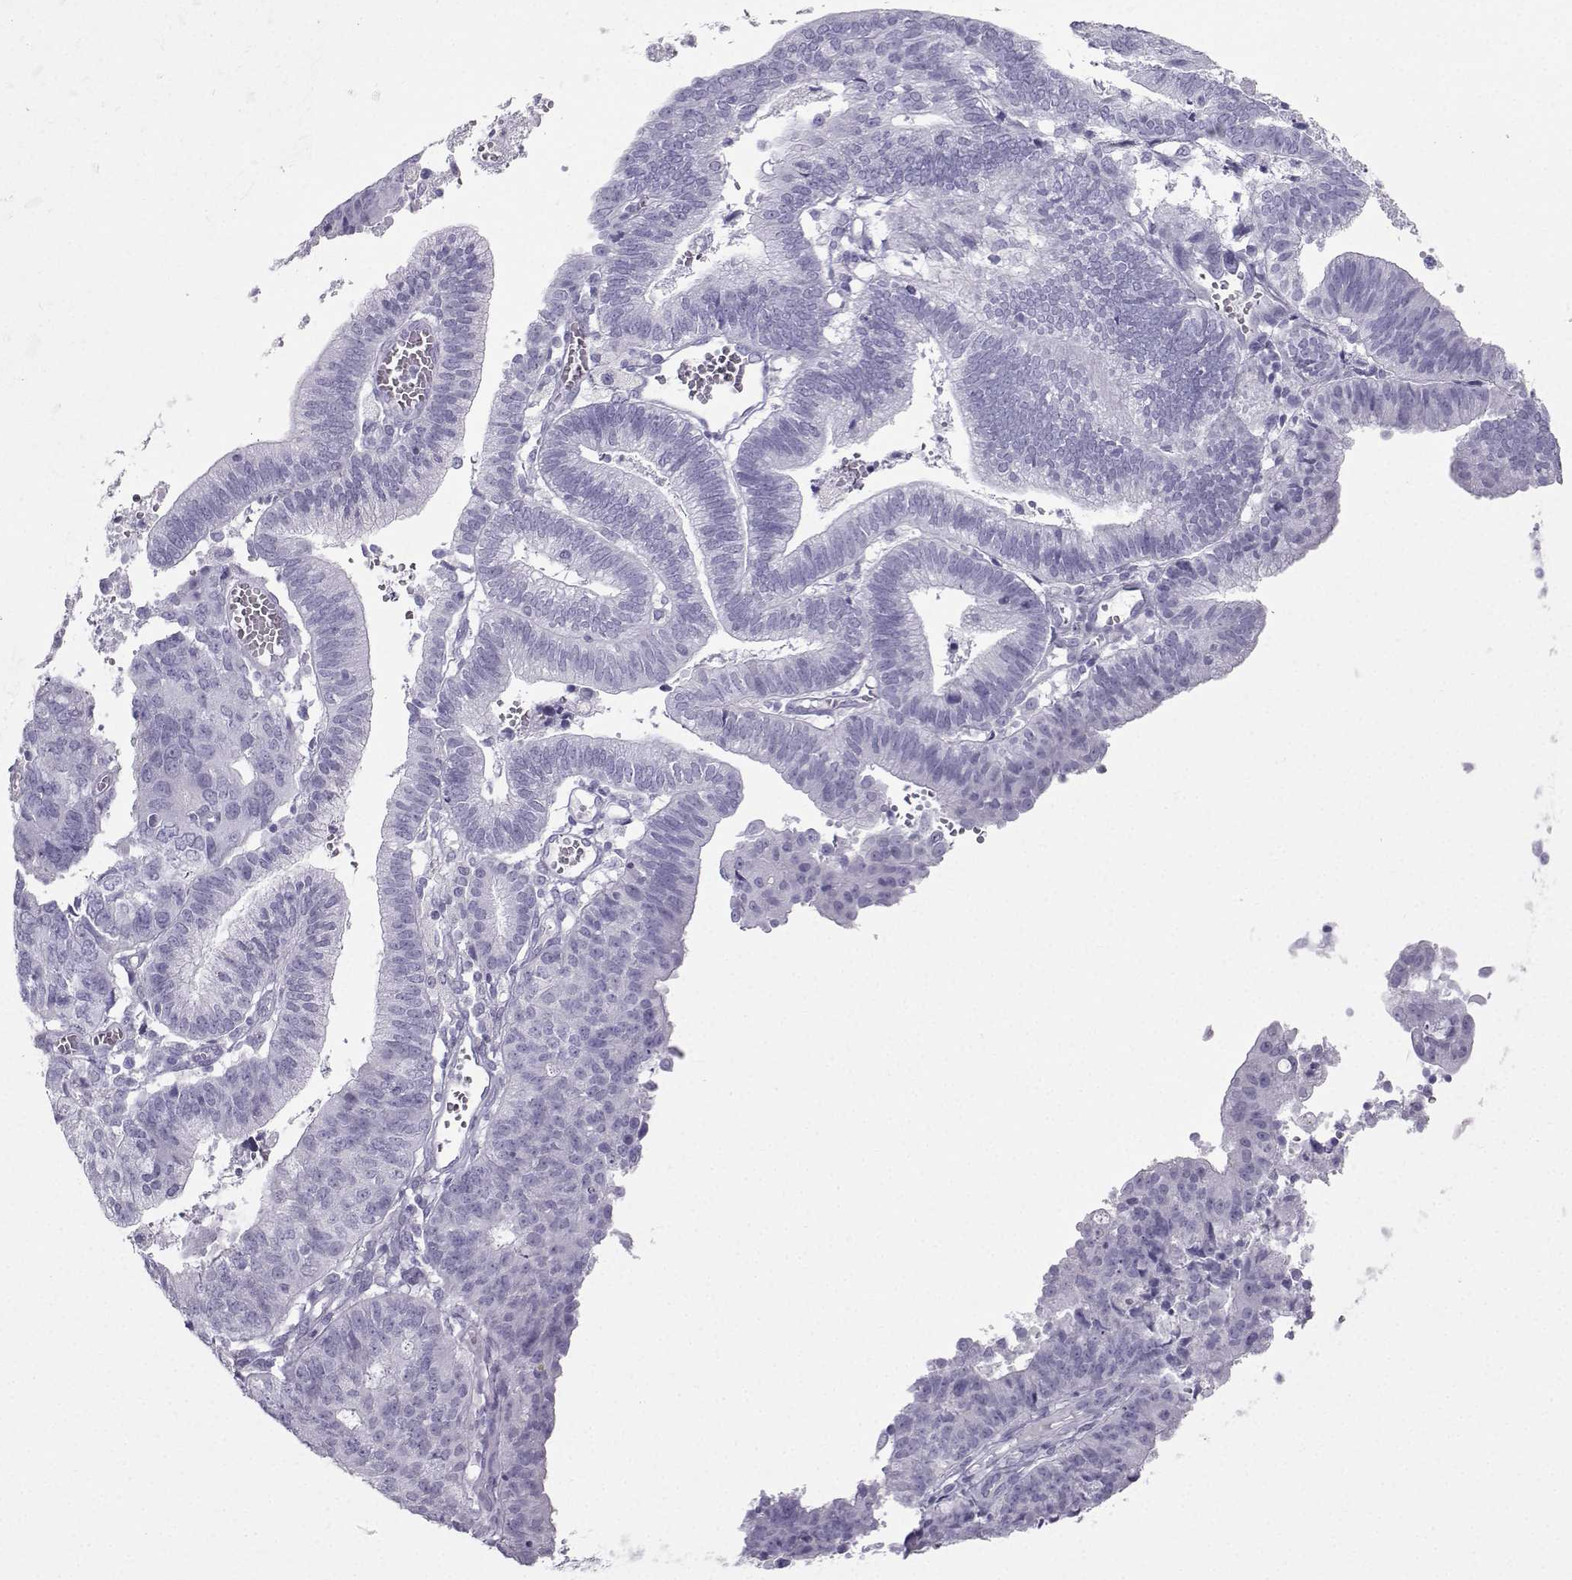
{"staining": {"intensity": "negative", "quantity": "none", "location": "none"}, "tissue": "endometrial cancer", "cell_type": "Tumor cells", "image_type": "cancer", "snomed": [{"axis": "morphology", "description": "Adenocarcinoma, NOS"}, {"axis": "topography", "description": "Endometrium"}], "caption": "There is no significant staining in tumor cells of adenocarcinoma (endometrial). The staining is performed using DAB (3,3'-diaminobenzidine) brown chromogen with nuclei counter-stained in using hematoxylin.", "gene": "IQCD", "patient": {"sex": "female", "age": 82}}